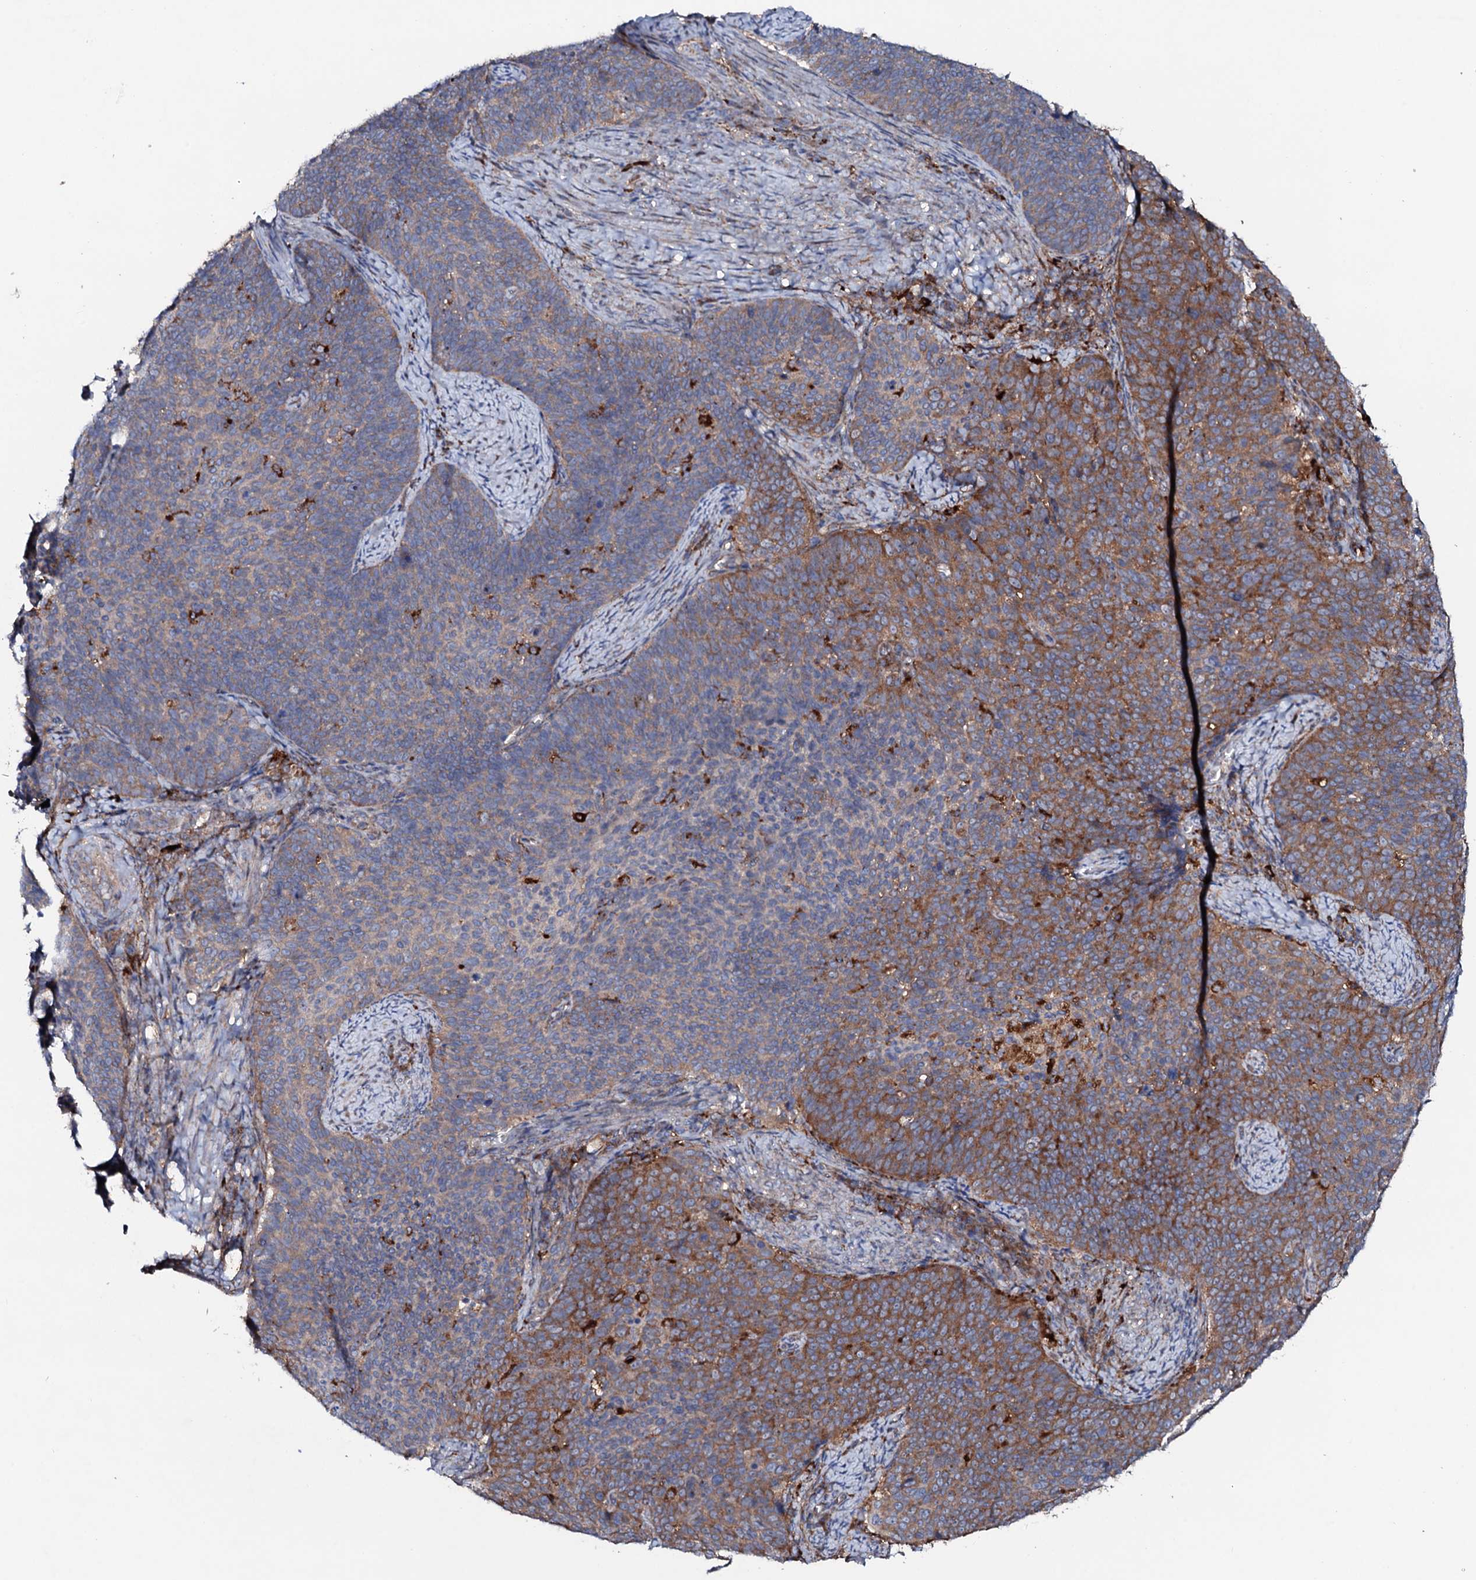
{"staining": {"intensity": "moderate", "quantity": "<25%", "location": "cytoplasmic/membranous"}, "tissue": "cervical cancer", "cell_type": "Tumor cells", "image_type": "cancer", "snomed": [{"axis": "morphology", "description": "Normal tissue, NOS"}, {"axis": "morphology", "description": "Squamous cell carcinoma, NOS"}, {"axis": "topography", "description": "Cervix"}], "caption": "Immunohistochemical staining of squamous cell carcinoma (cervical) shows low levels of moderate cytoplasmic/membranous protein positivity in about <25% of tumor cells.", "gene": "P2RX4", "patient": {"sex": "female", "age": 39}}